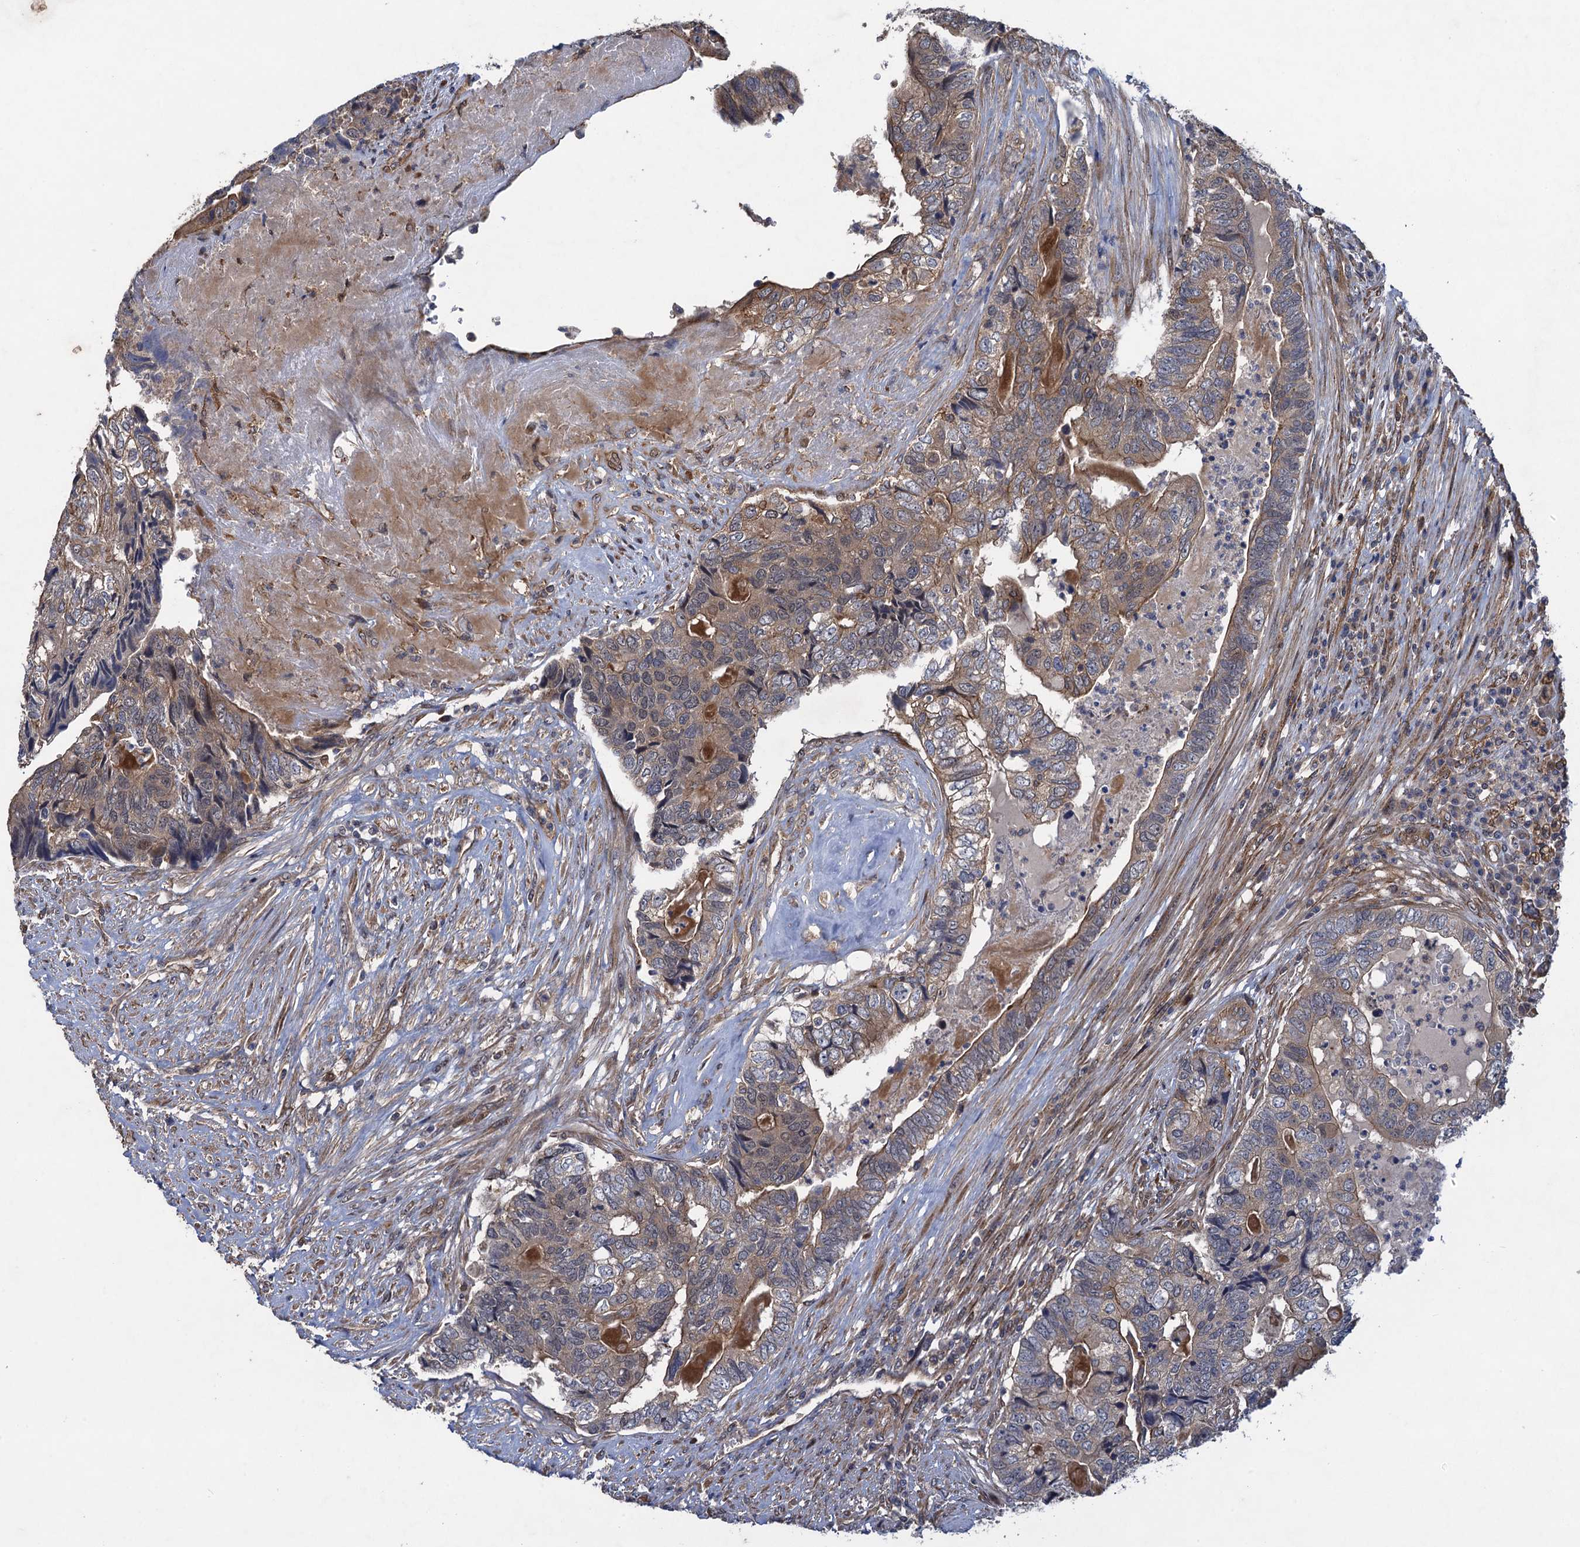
{"staining": {"intensity": "moderate", "quantity": "25%-75%", "location": "cytoplasmic/membranous"}, "tissue": "colorectal cancer", "cell_type": "Tumor cells", "image_type": "cancer", "snomed": [{"axis": "morphology", "description": "Adenocarcinoma, NOS"}, {"axis": "topography", "description": "Colon"}], "caption": "A histopathology image of colorectal cancer (adenocarcinoma) stained for a protein displays moderate cytoplasmic/membranous brown staining in tumor cells. The protein is stained brown, and the nuclei are stained in blue (DAB (3,3'-diaminobenzidine) IHC with brightfield microscopy, high magnification).", "gene": "HAUS1", "patient": {"sex": "female", "age": 67}}